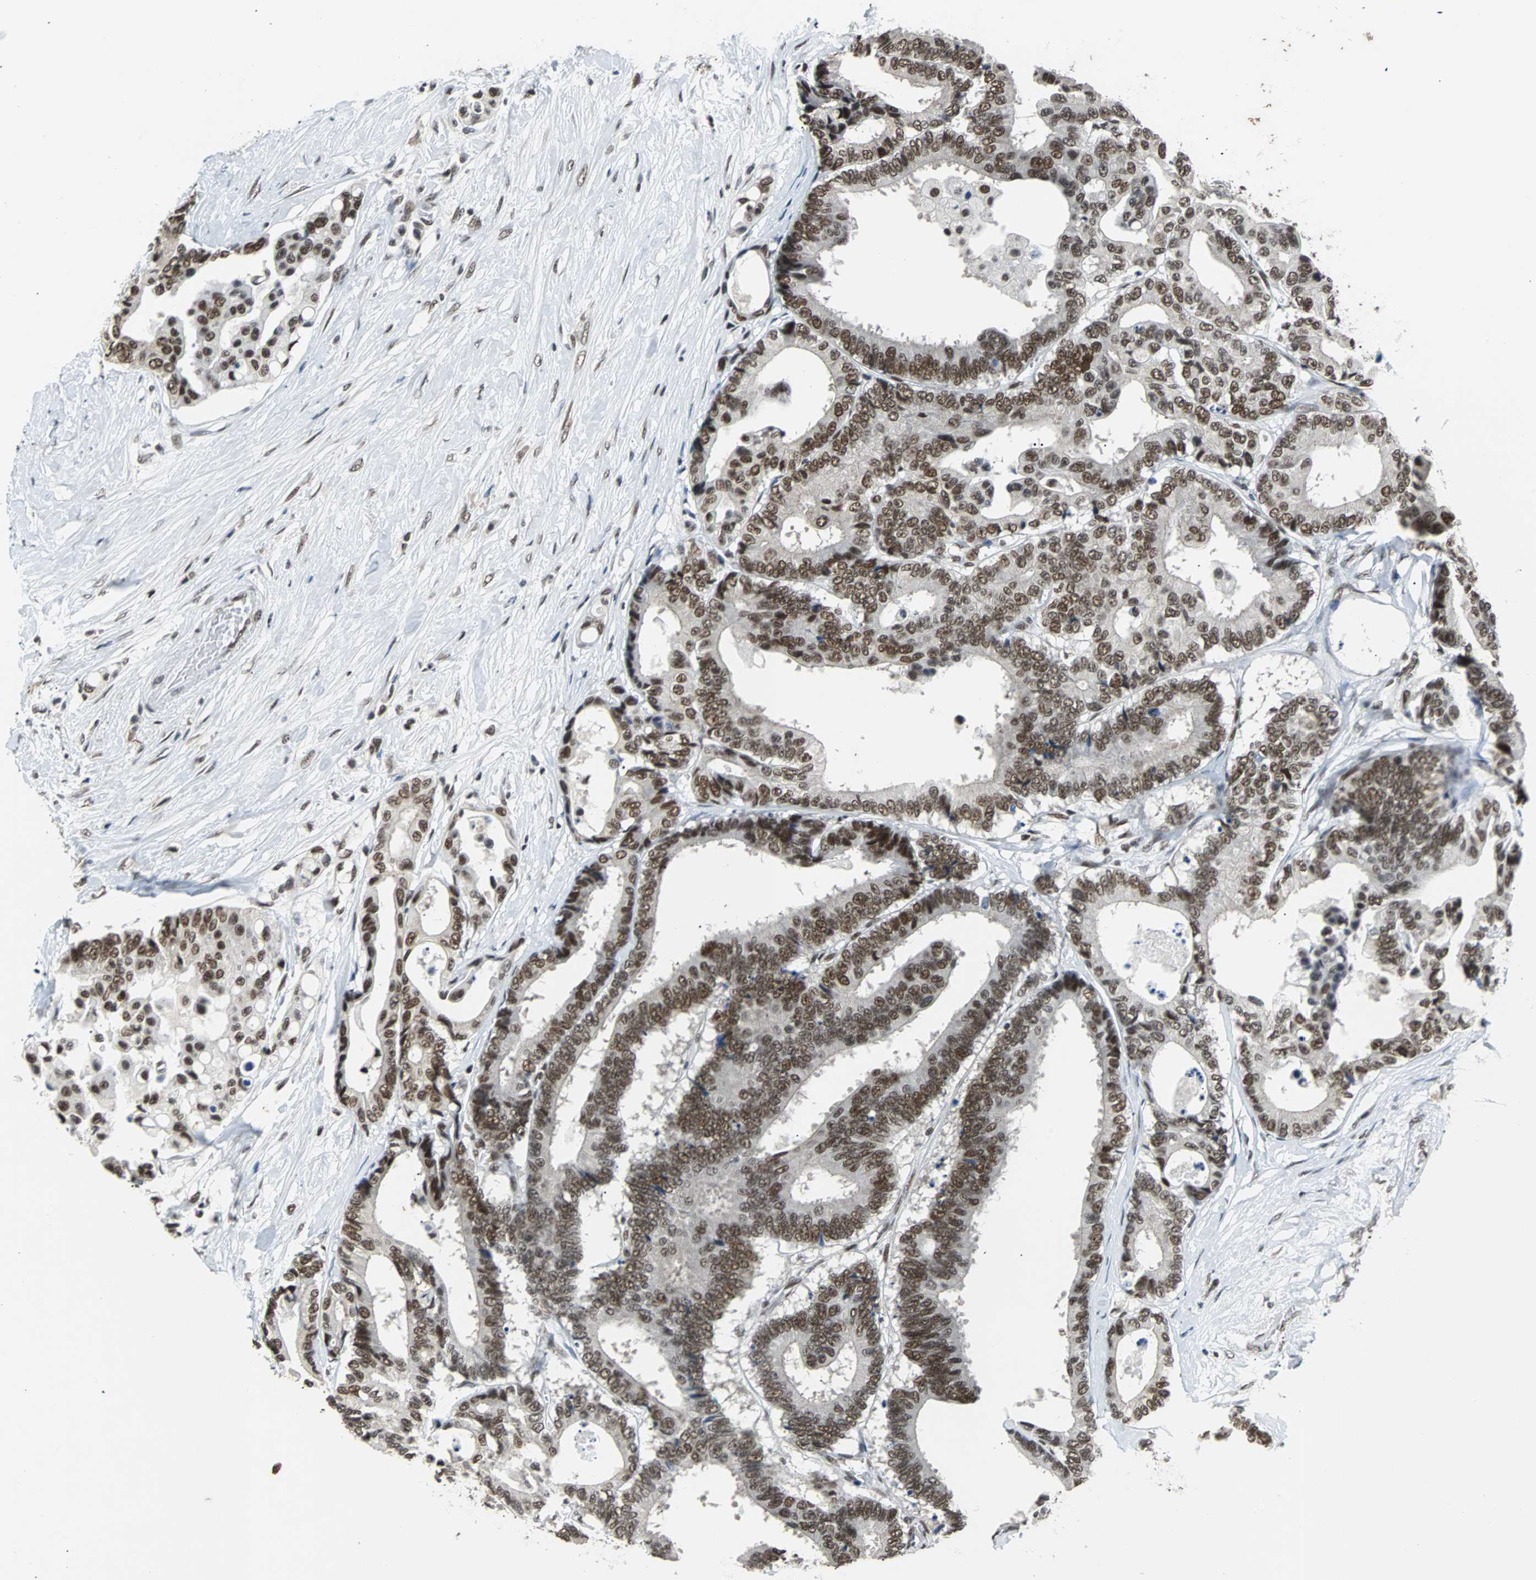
{"staining": {"intensity": "moderate", "quantity": ">75%", "location": "nuclear"}, "tissue": "colorectal cancer", "cell_type": "Tumor cells", "image_type": "cancer", "snomed": [{"axis": "morphology", "description": "Normal tissue, NOS"}, {"axis": "morphology", "description": "Adenocarcinoma, NOS"}, {"axis": "topography", "description": "Colon"}], "caption": "This histopathology image demonstrates colorectal adenocarcinoma stained with immunohistochemistry (IHC) to label a protein in brown. The nuclear of tumor cells show moderate positivity for the protein. Nuclei are counter-stained blue.", "gene": "GATAD2A", "patient": {"sex": "male", "age": 82}}